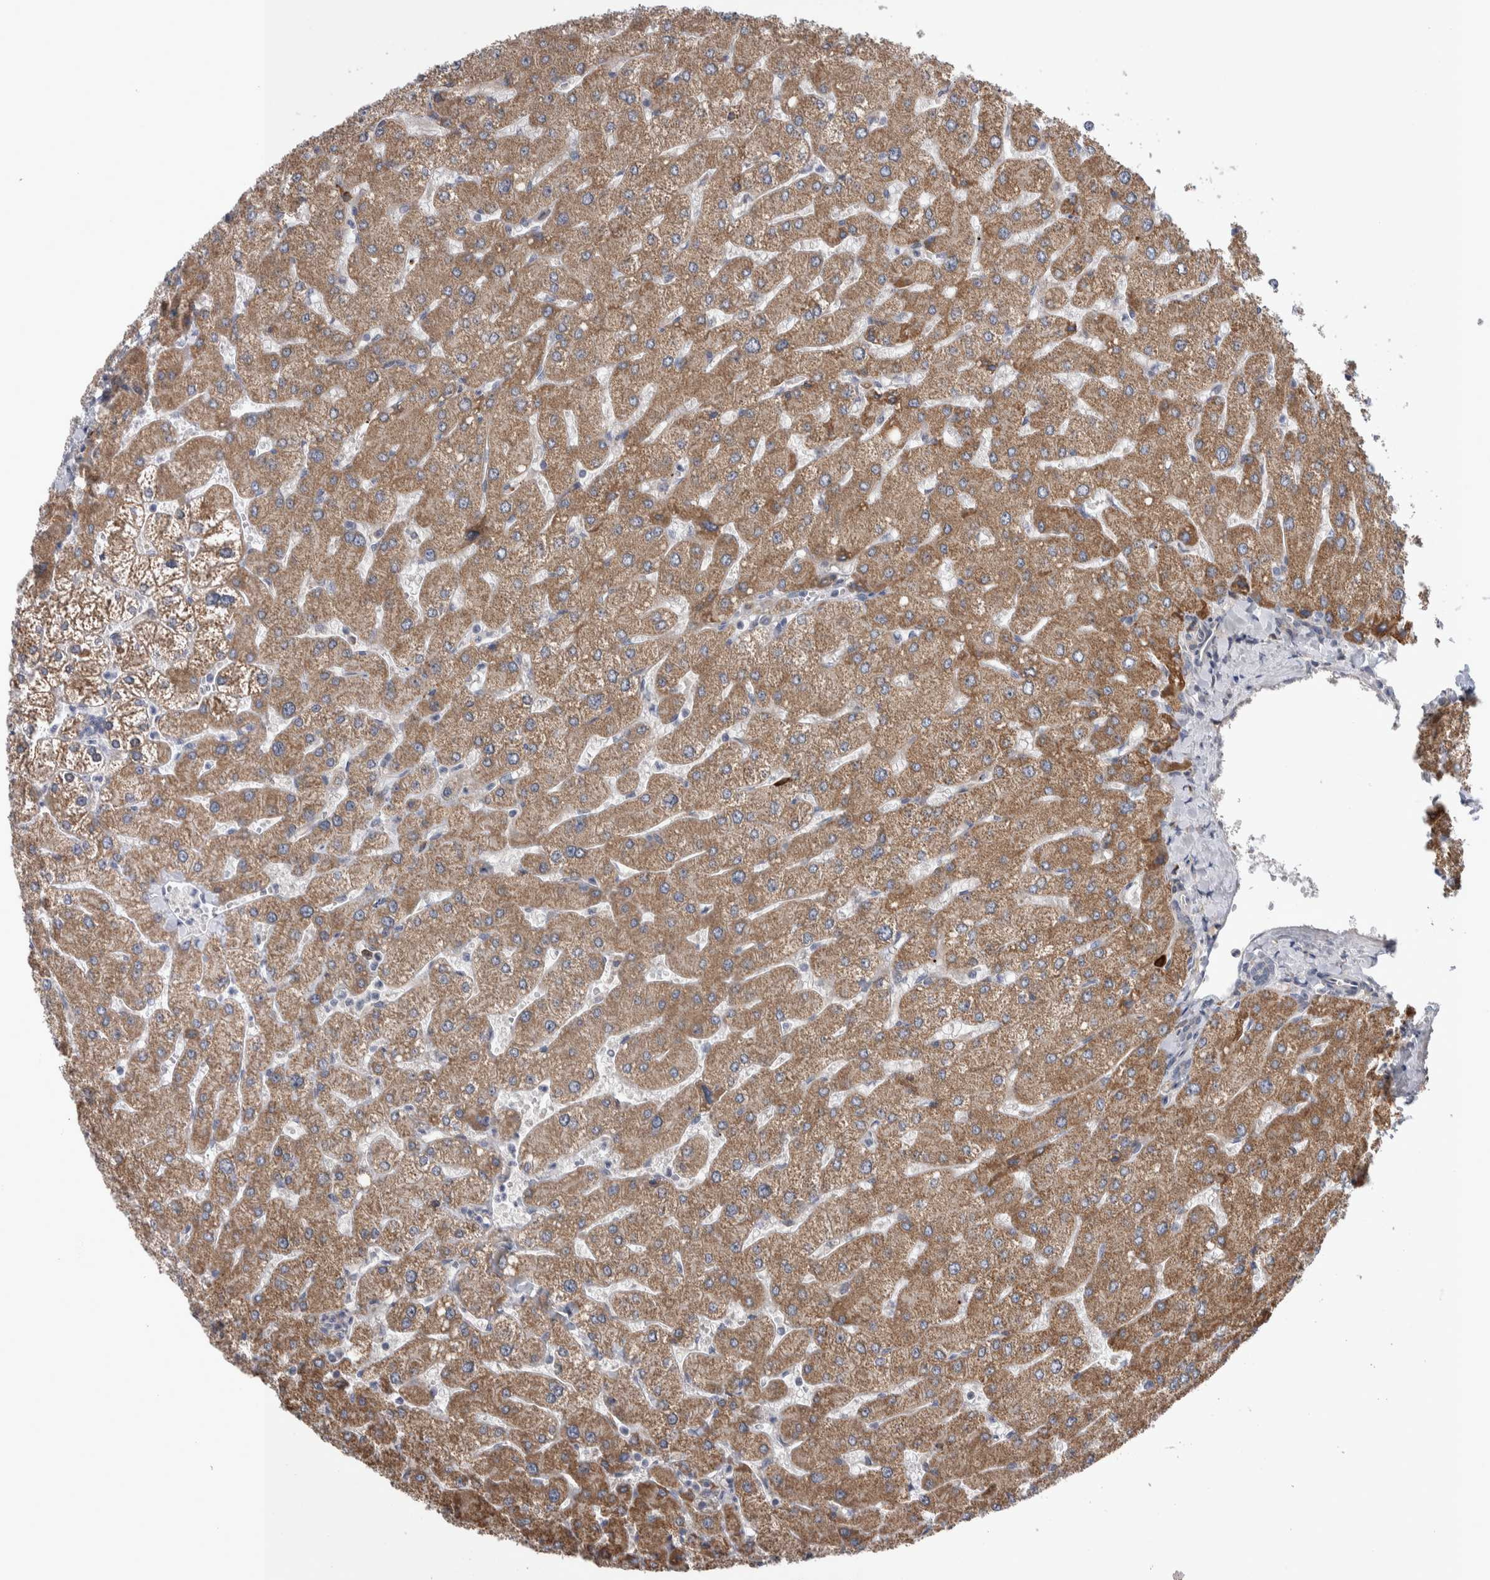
{"staining": {"intensity": "weak", "quantity": "25%-75%", "location": "cytoplasmic/membranous"}, "tissue": "liver", "cell_type": "Cholangiocytes", "image_type": "normal", "snomed": [{"axis": "morphology", "description": "Normal tissue, NOS"}, {"axis": "topography", "description": "Liver"}], "caption": "Unremarkable liver demonstrates weak cytoplasmic/membranous staining in approximately 25%-75% of cholangiocytes, visualized by immunohistochemistry.", "gene": "IBTK", "patient": {"sex": "male", "age": 55}}